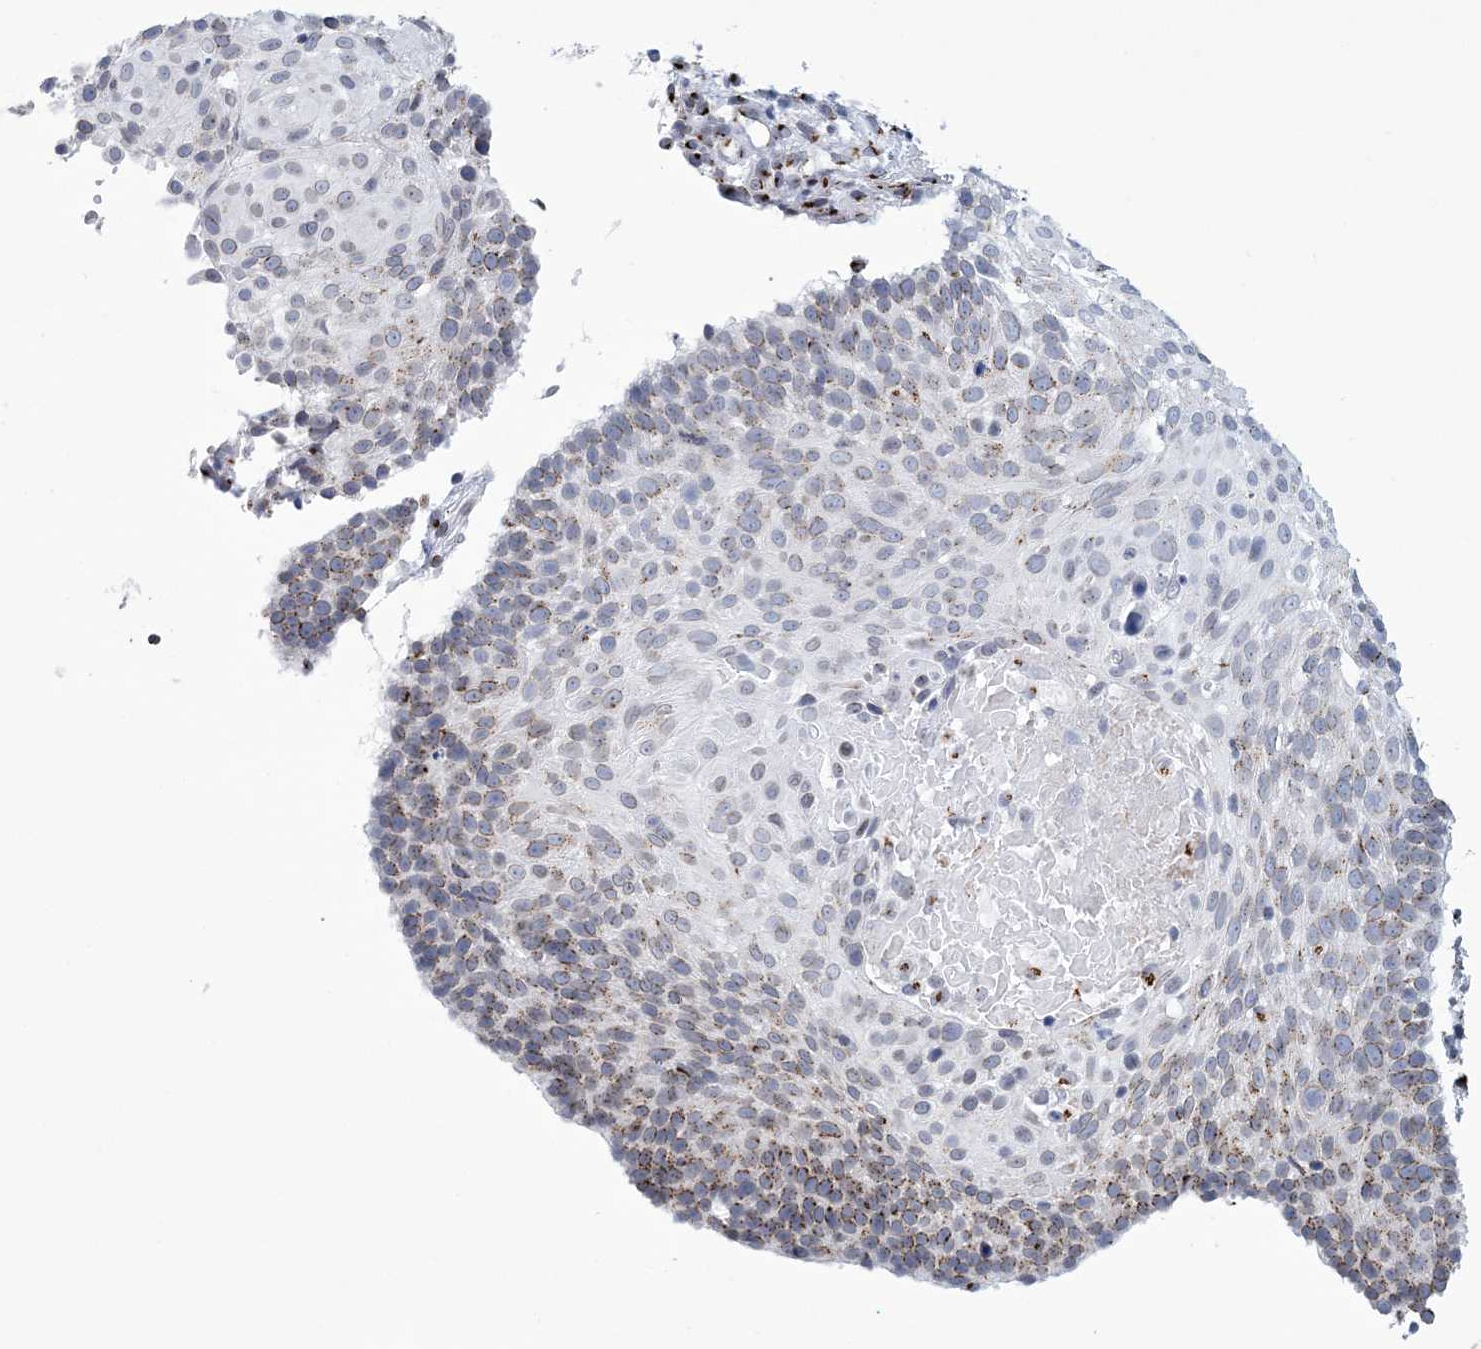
{"staining": {"intensity": "moderate", "quantity": "<25%", "location": "cytoplasmic/membranous"}, "tissue": "cervical cancer", "cell_type": "Tumor cells", "image_type": "cancer", "snomed": [{"axis": "morphology", "description": "Squamous cell carcinoma, NOS"}, {"axis": "topography", "description": "Cervix"}], "caption": "High-power microscopy captured an immunohistochemistry (IHC) histopathology image of cervical cancer (squamous cell carcinoma), revealing moderate cytoplasmic/membranous positivity in about <25% of tumor cells. (DAB IHC, brown staining for protein, blue staining for nuclei).", "gene": "SLX9", "patient": {"sex": "female", "age": 74}}